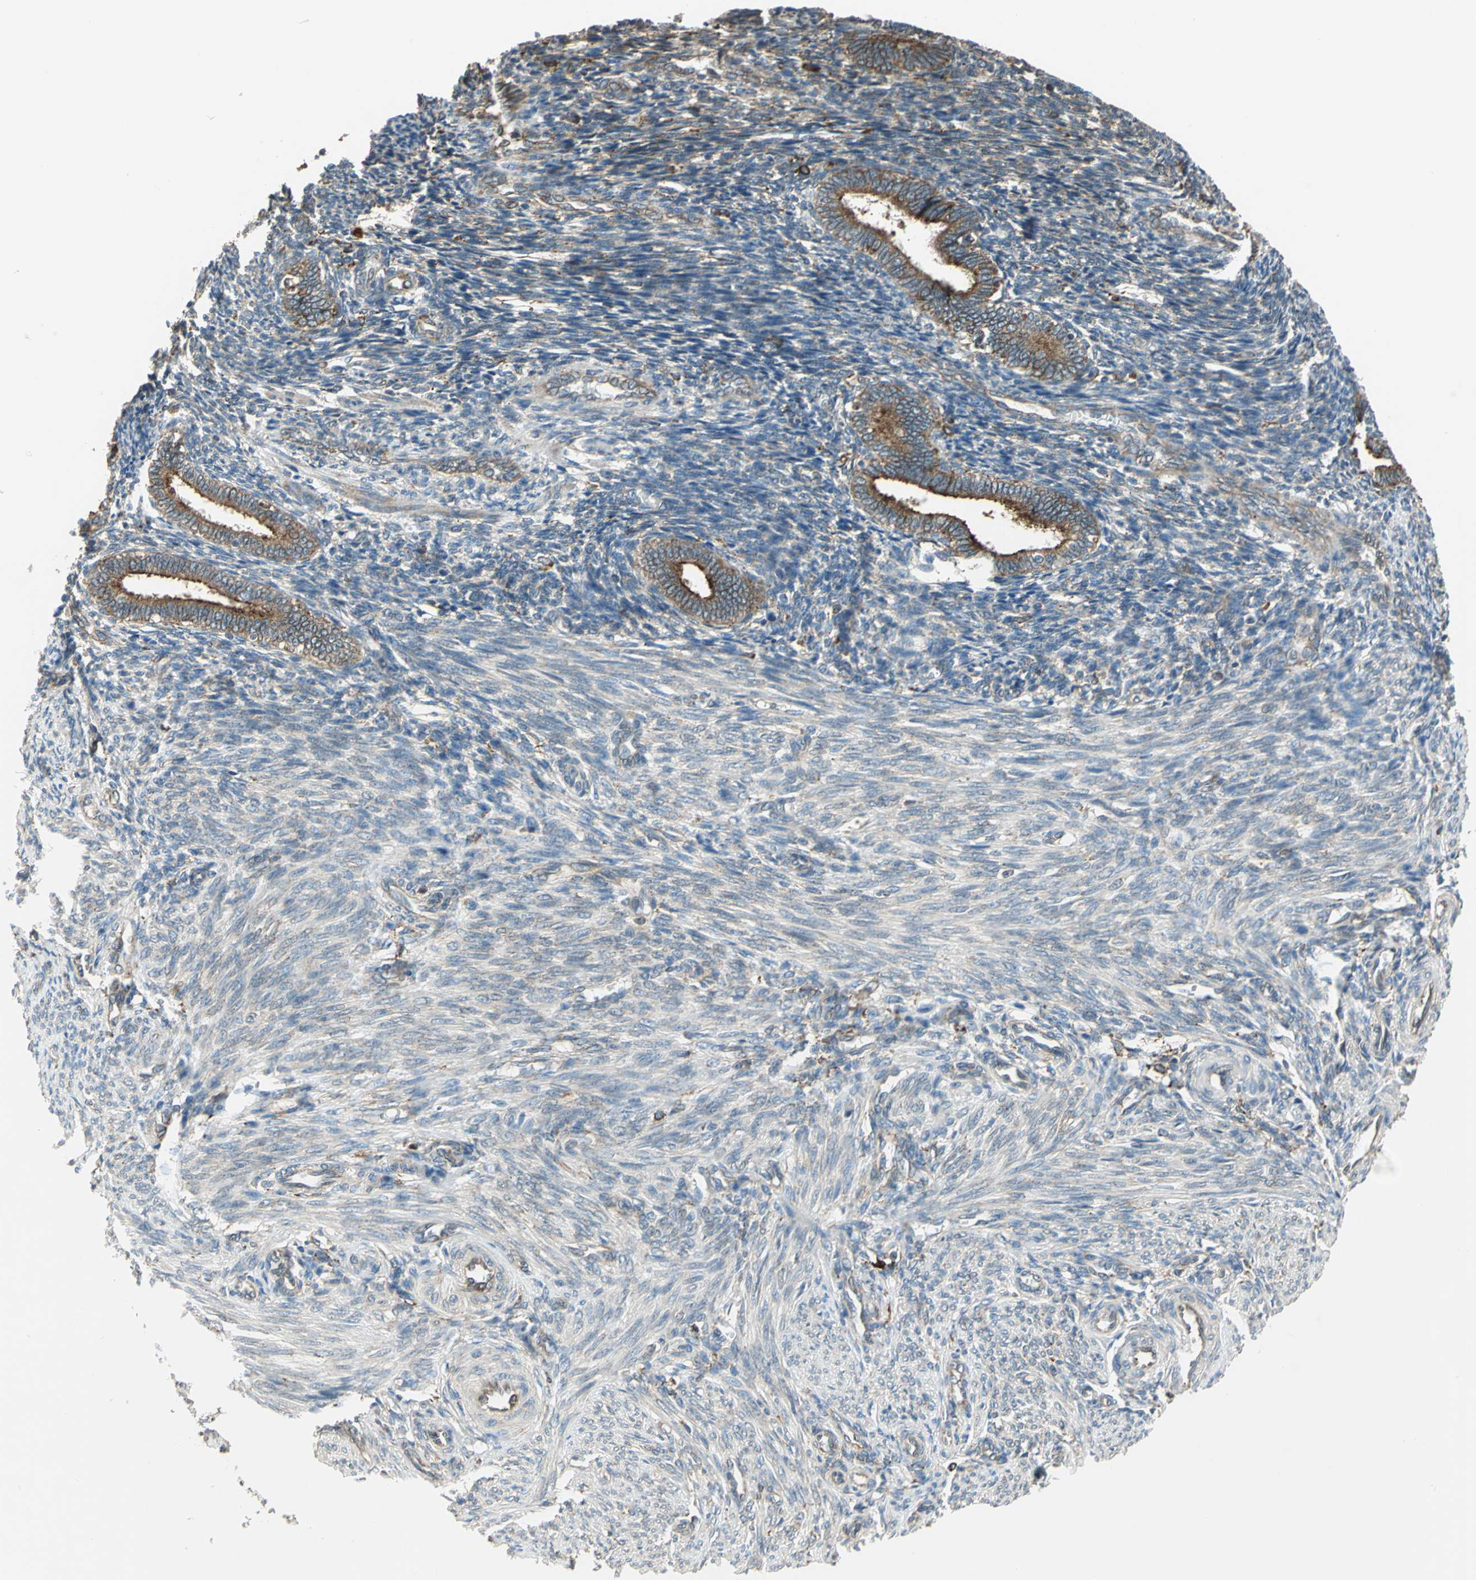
{"staining": {"intensity": "moderate", "quantity": ">75%", "location": "cytoplasmic/membranous"}, "tissue": "endometrium", "cell_type": "Cells in endometrial stroma", "image_type": "normal", "snomed": [{"axis": "morphology", "description": "Normal tissue, NOS"}, {"axis": "topography", "description": "Endometrium"}], "caption": "An image showing moderate cytoplasmic/membranous expression in approximately >75% of cells in endometrial stroma in unremarkable endometrium, as visualized by brown immunohistochemical staining.", "gene": "PDIA4", "patient": {"sex": "female", "age": 27}}